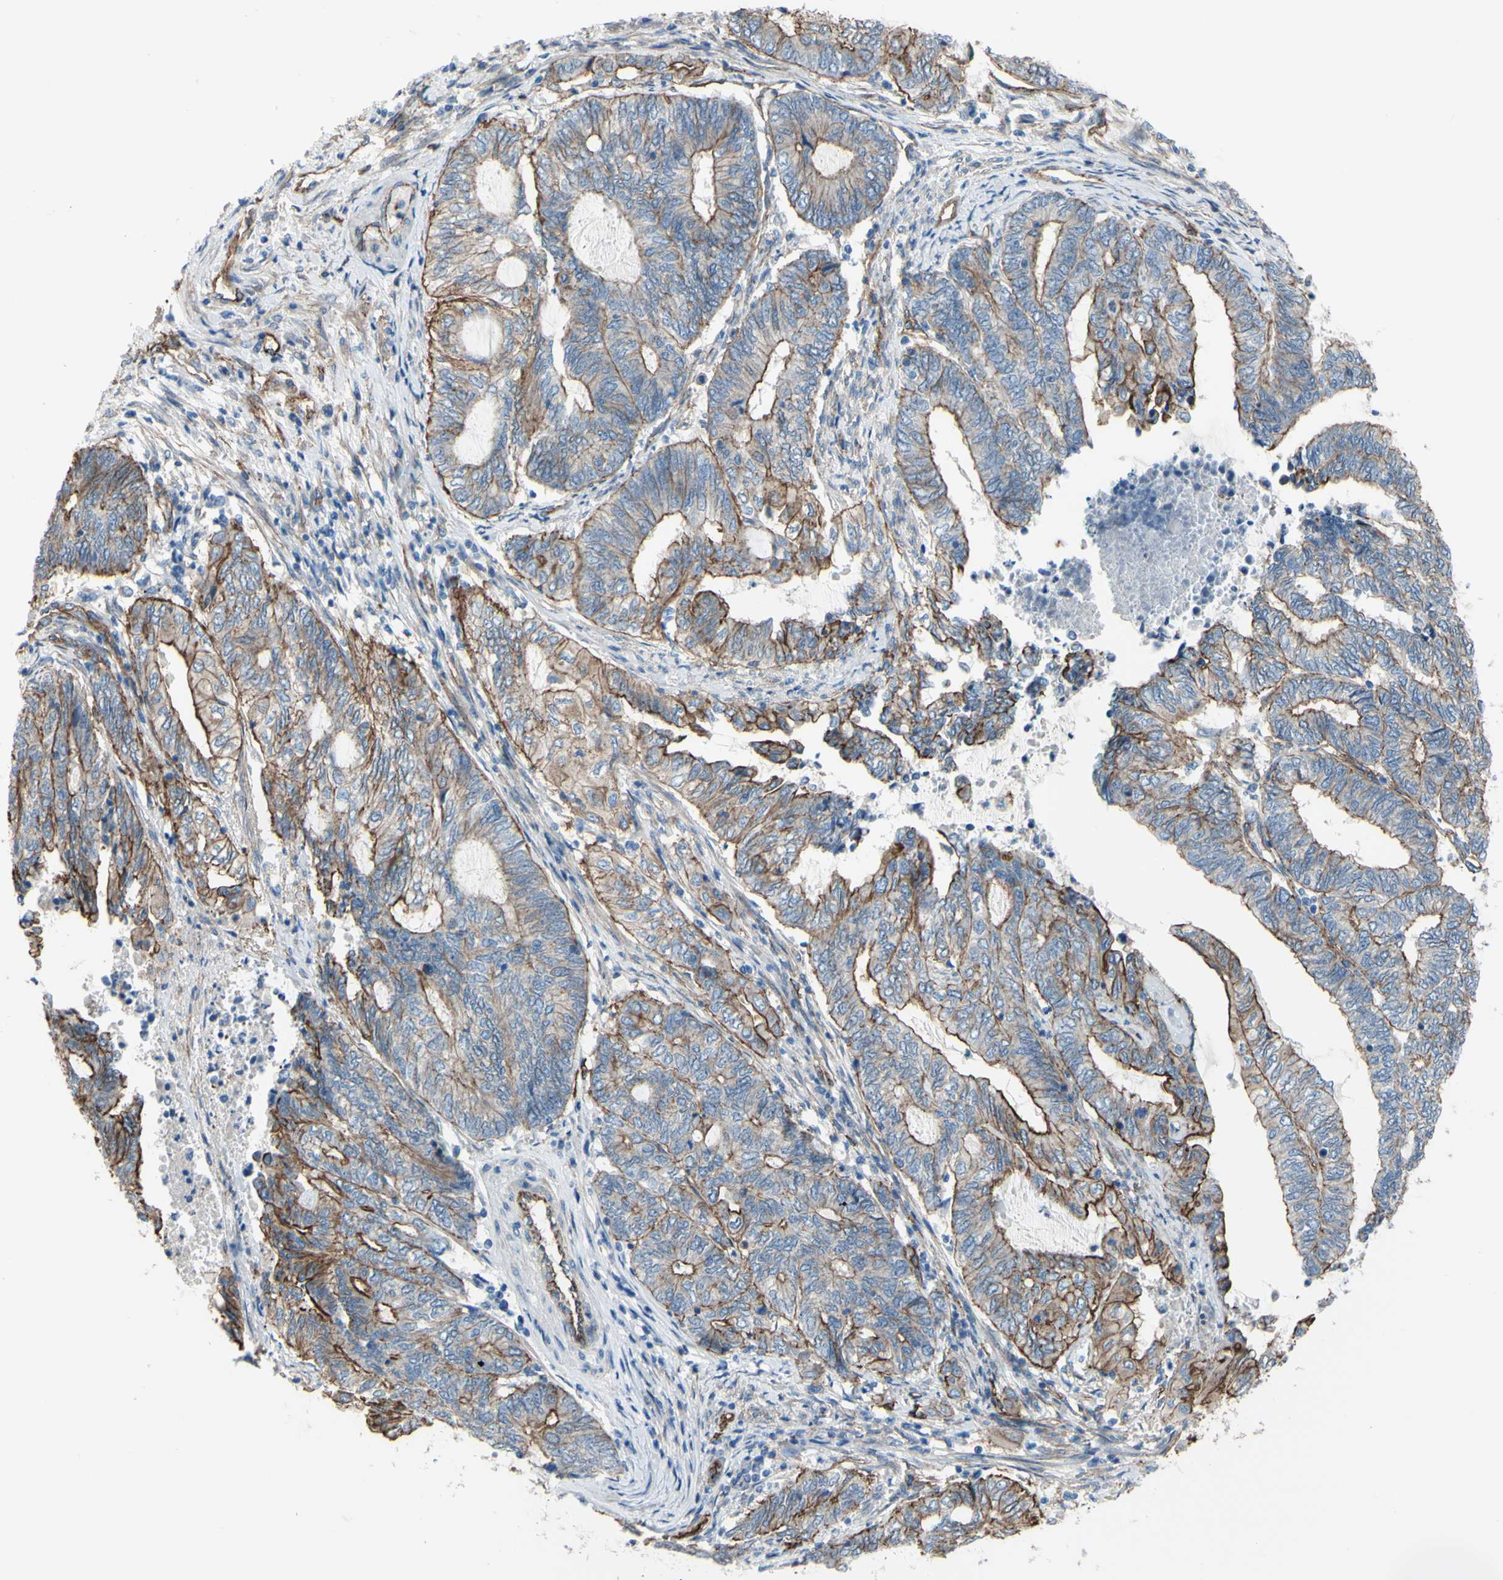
{"staining": {"intensity": "moderate", "quantity": ">75%", "location": "cytoplasmic/membranous"}, "tissue": "endometrial cancer", "cell_type": "Tumor cells", "image_type": "cancer", "snomed": [{"axis": "morphology", "description": "Adenocarcinoma, NOS"}, {"axis": "topography", "description": "Uterus"}, {"axis": "topography", "description": "Endometrium"}], "caption": "A brown stain shows moderate cytoplasmic/membranous staining of a protein in adenocarcinoma (endometrial) tumor cells. The staining was performed using DAB to visualize the protein expression in brown, while the nuclei were stained in blue with hematoxylin (Magnification: 20x).", "gene": "TPBG", "patient": {"sex": "female", "age": 70}}